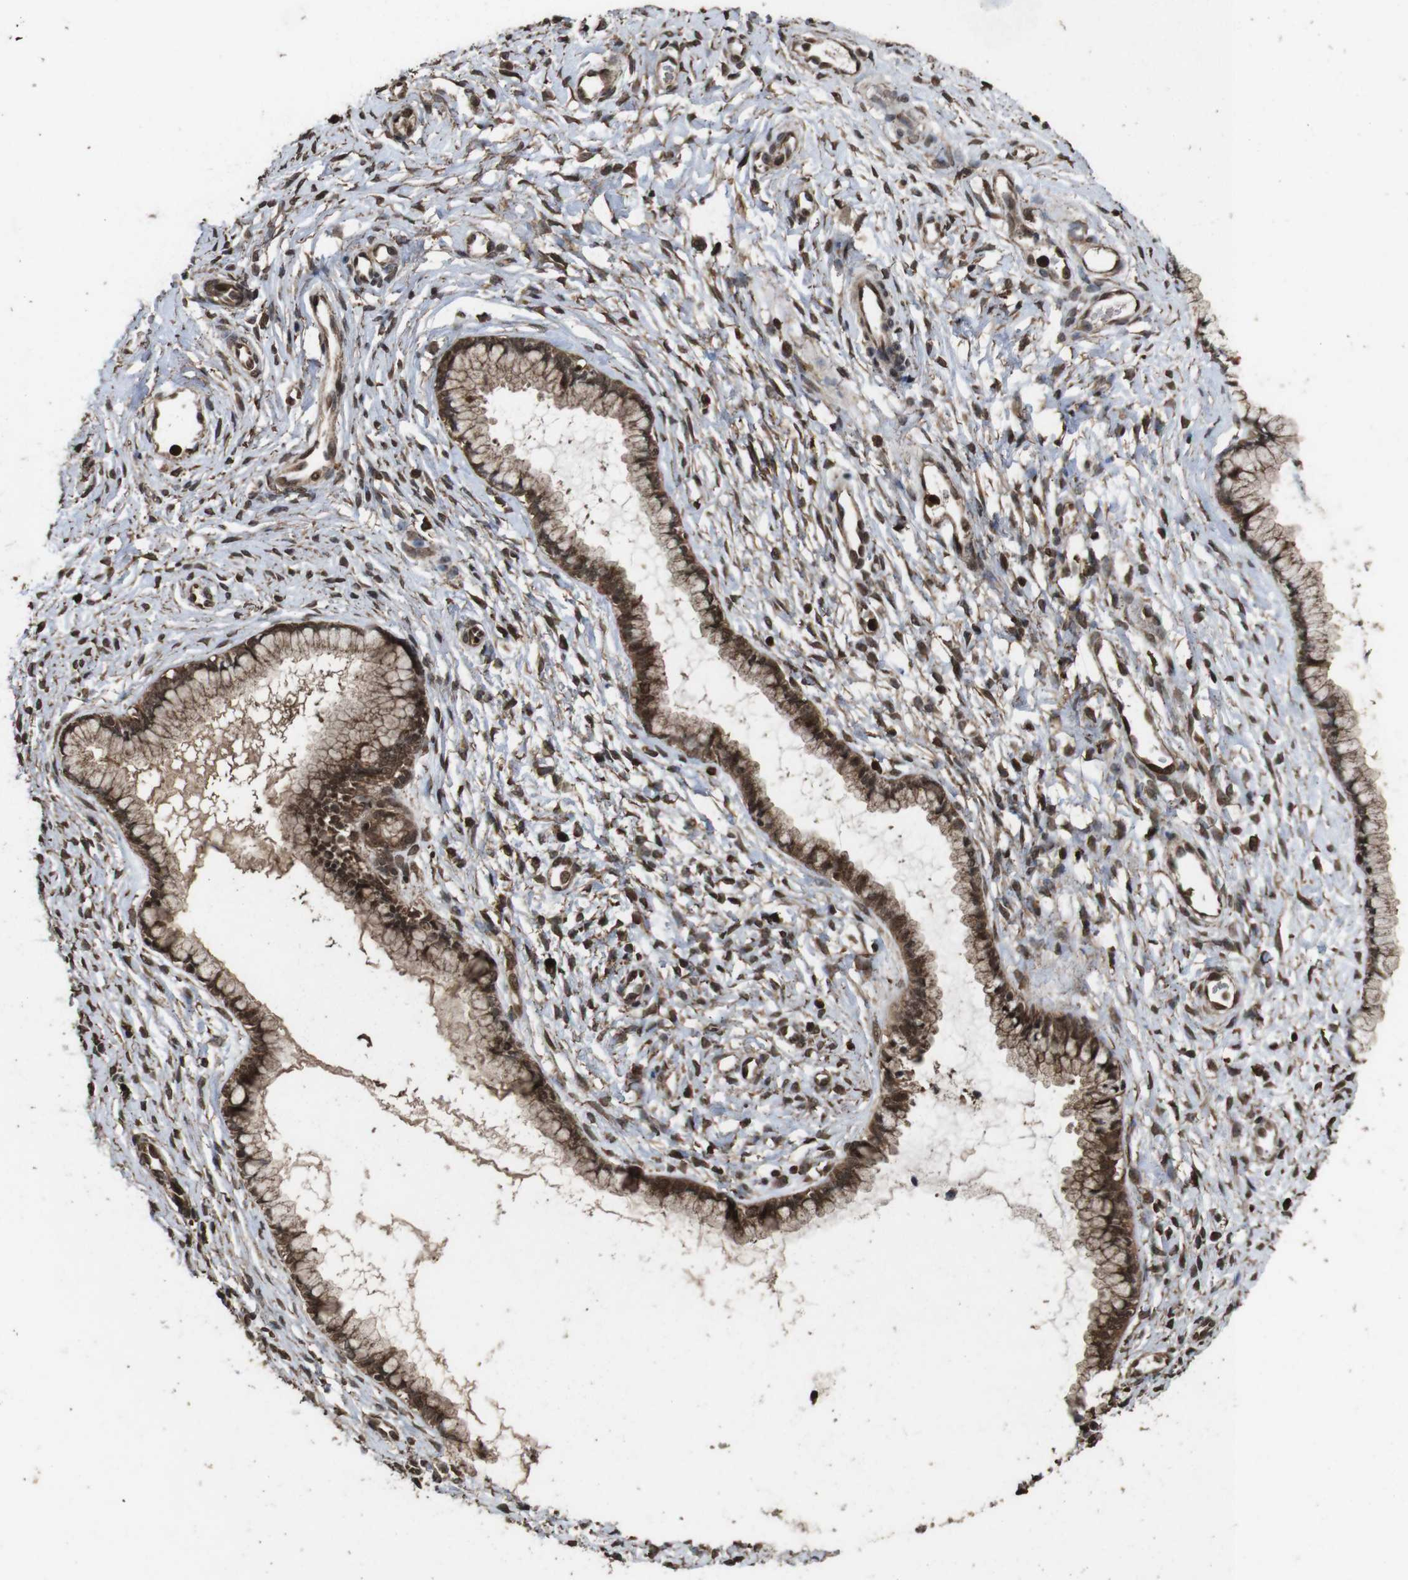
{"staining": {"intensity": "strong", "quantity": ">75%", "location": "cytoplasmic/membranous,nuclear"}, "tissue": "cervix", "cell_type": "Glandular cells", "image_type": "normal", "snomed": [{"axis": "morphology", "description": "Normal tissue, NOS"}, {"axis": "topography", "description": "Cervix"}], "caption": "Immunohistochemical staining of benign cervix exhibits high levels of strong cytoplasmic/membranous,nuclear expression in about >75% of glandular cells.", "gene": "RRAS2", "patient": {"sex": "female", "age": 65}}